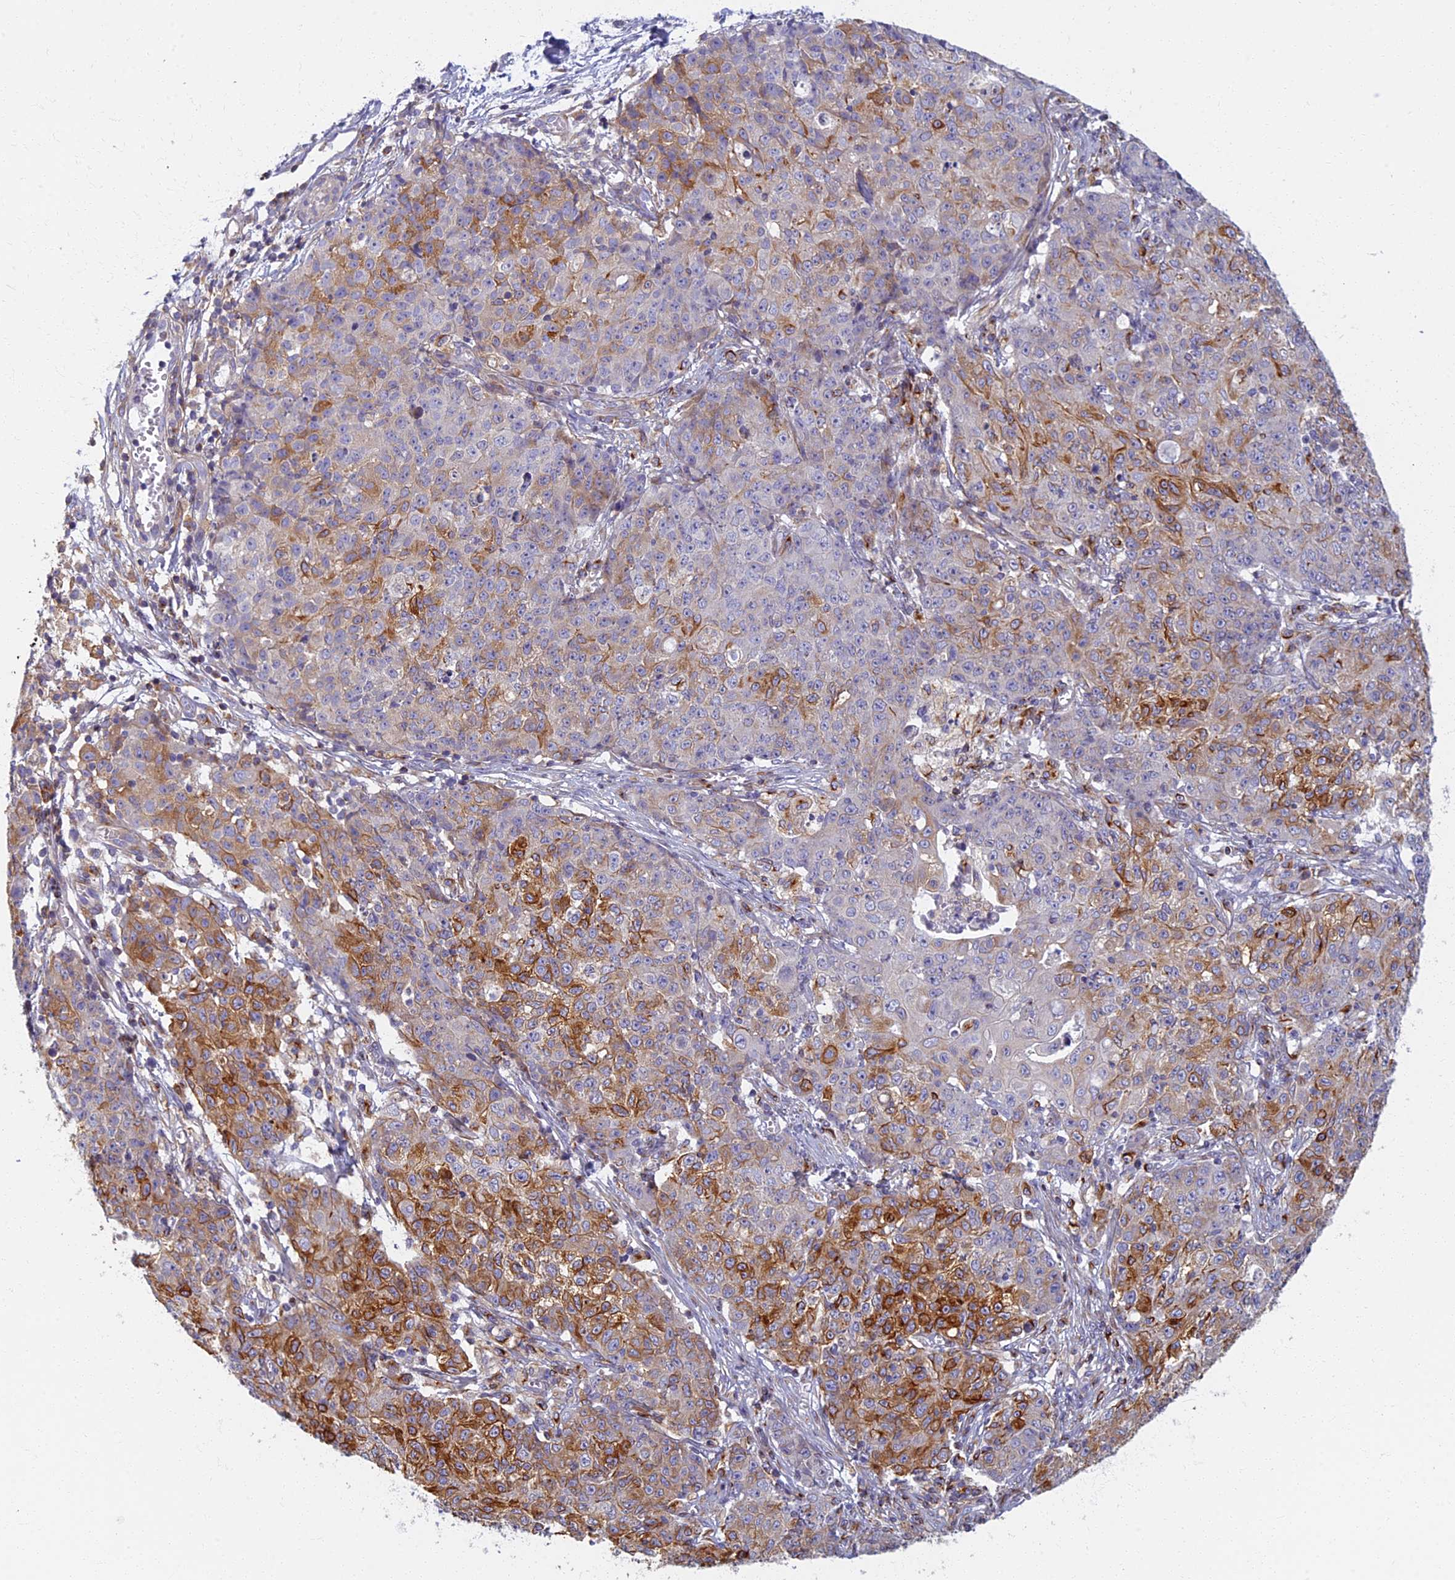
{"staining": {"intensity": "strong", "quantity": "25%-75%", "location": "cytoplasmic/membranous"}, "tissue": "ovarian cancer", "cell_type": "Tumor cells", "image_type": "cancer", "snomed": [{"axis": "morphology", "description": "Carcinoma, endometroid"}, {"axis": "topography", "description": "Ovary"}], "caption": "IHC of human ovarian cancer shows high levels of strong cytoplasmic/membranous expression in about 25%-75% of tumor cells.", "gene": "NOL10", "patient": {"sex": "female", "age": 42}}